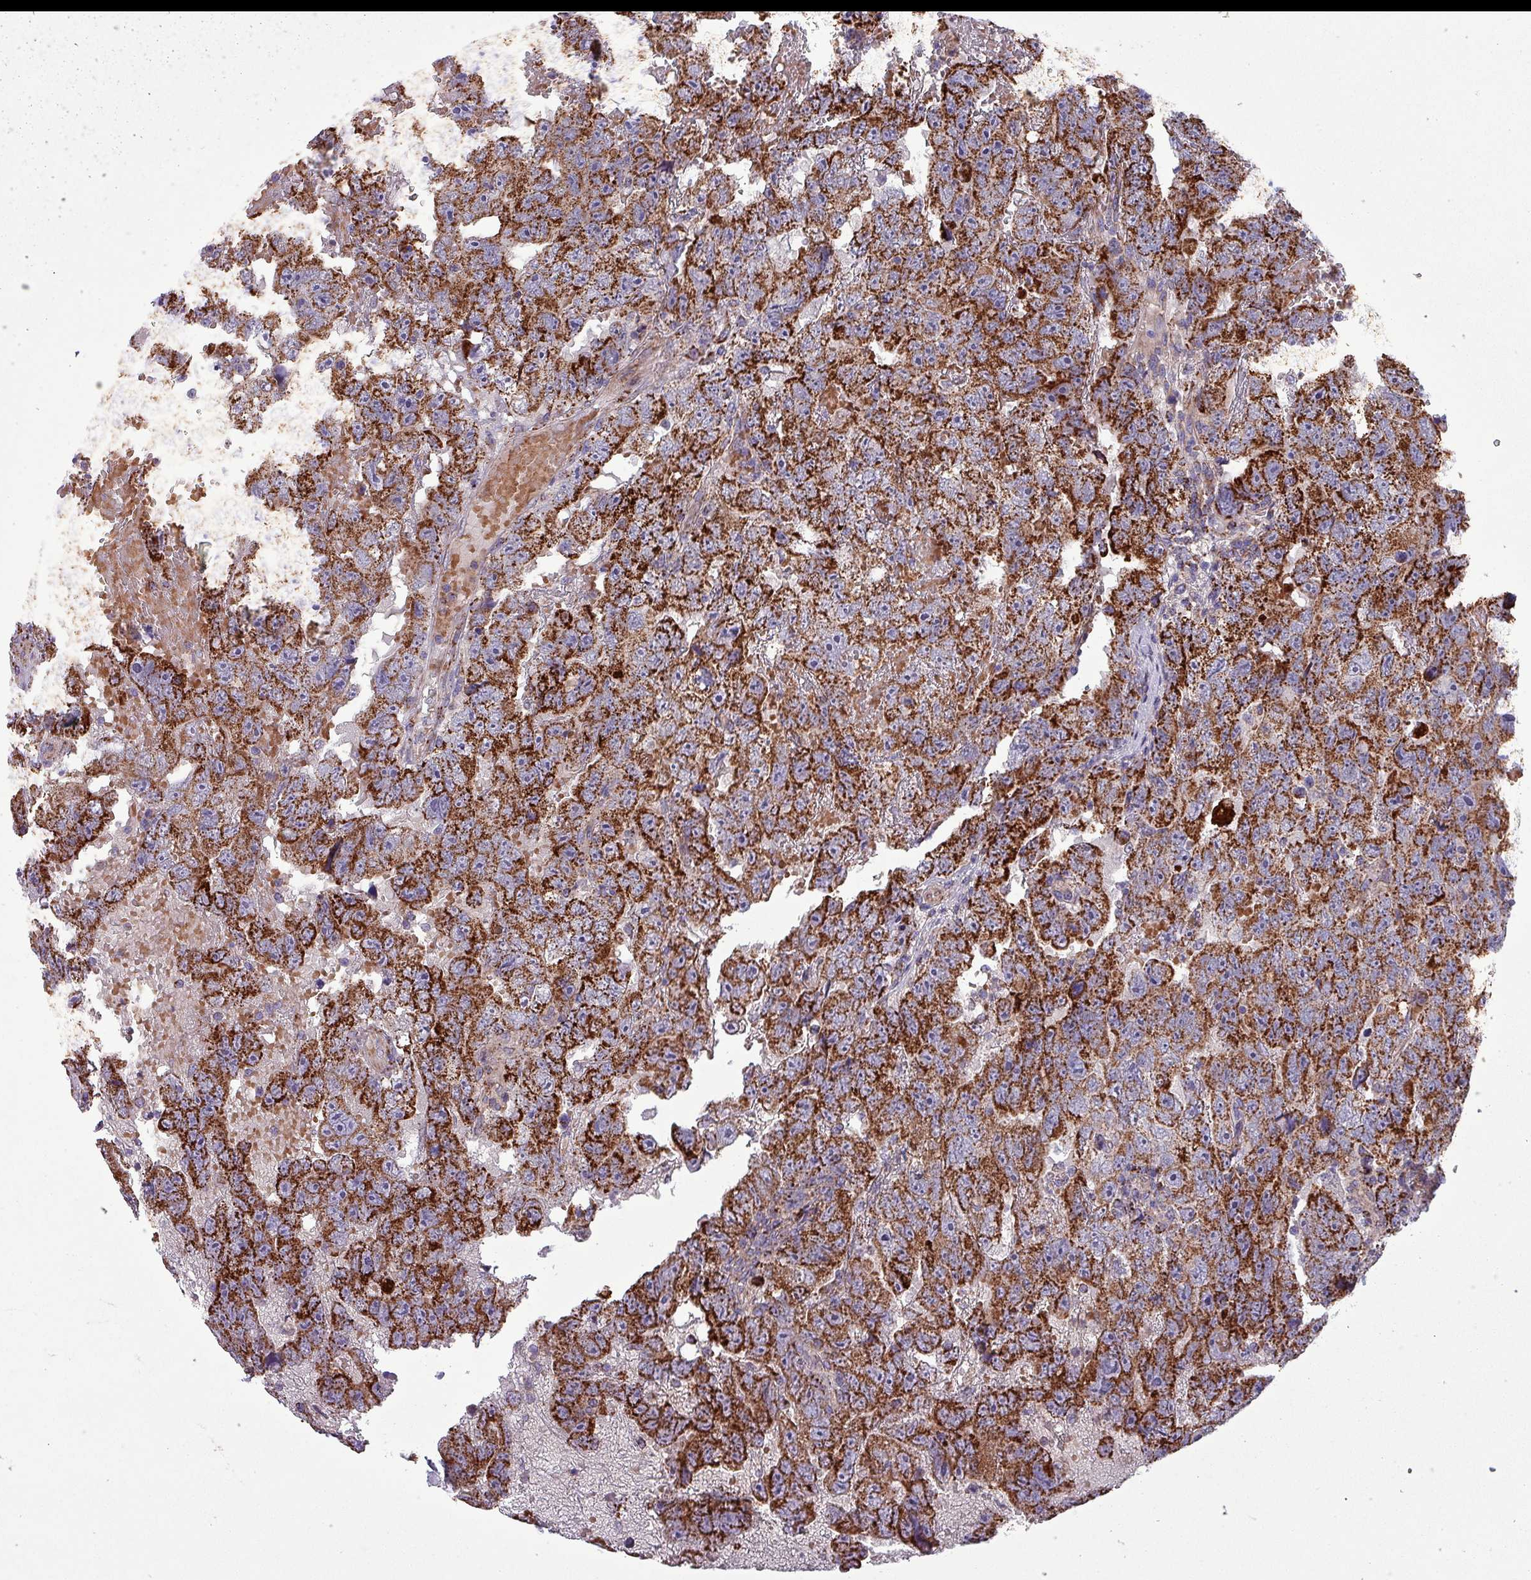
{"staining": {"intensity": "strong", "quantity": ">75%", "location": "cytoplasmic/membranous"}, "tissue": "testis cancer", "cell_type": "Tumor cells", "image_type": "cancer", "snomed": [{"axis": "morphology", "description": "Carcinoma, Embryonal, NOS"}, {"axis": "topography", "description": "Testis"}], "caption": "Protein expression analysis of testis cancer (embryonal carcinoma) demonstrates strong cytoplasmic/membranous staining in about >75% of tumor cells.", "gene": "ZNF322", "patient": {"sex": "male", "age": 45}}